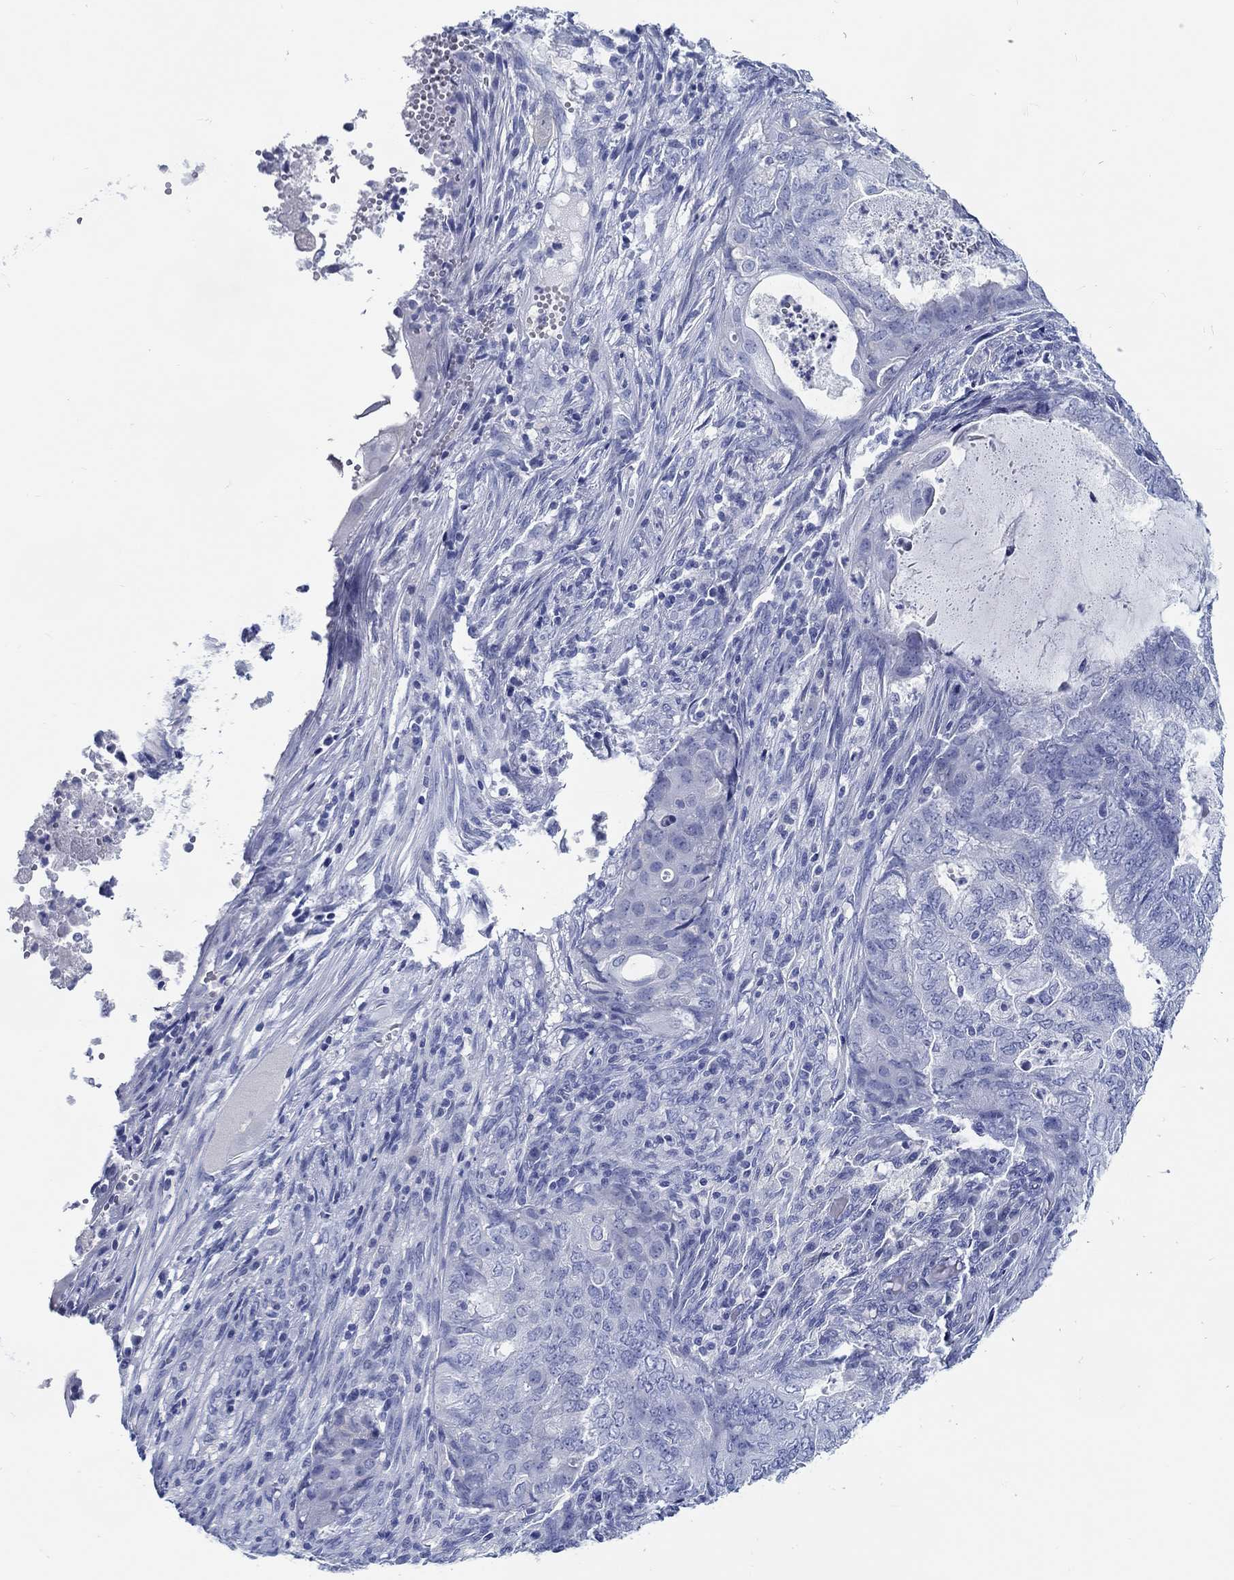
{"staining": {"intensity": "negative", "quantity": "none", "location": "none"}, "tissue": "endometrial cancer", "cell_type": "Tumor cells", "image_type": "cancer", "snomed": [{"axis": "morphology", "description": "Adenocarcinoma, NOS"}, {"axis": "topography", "description": "Endometrium"}], "caption": "Immunohistochemistry (IHC) of endometrial adenocarcinoma exhibits no staining in tumor cells.", "gene": "FBXO2", "patient": {"sex": "female", "age": 62}}